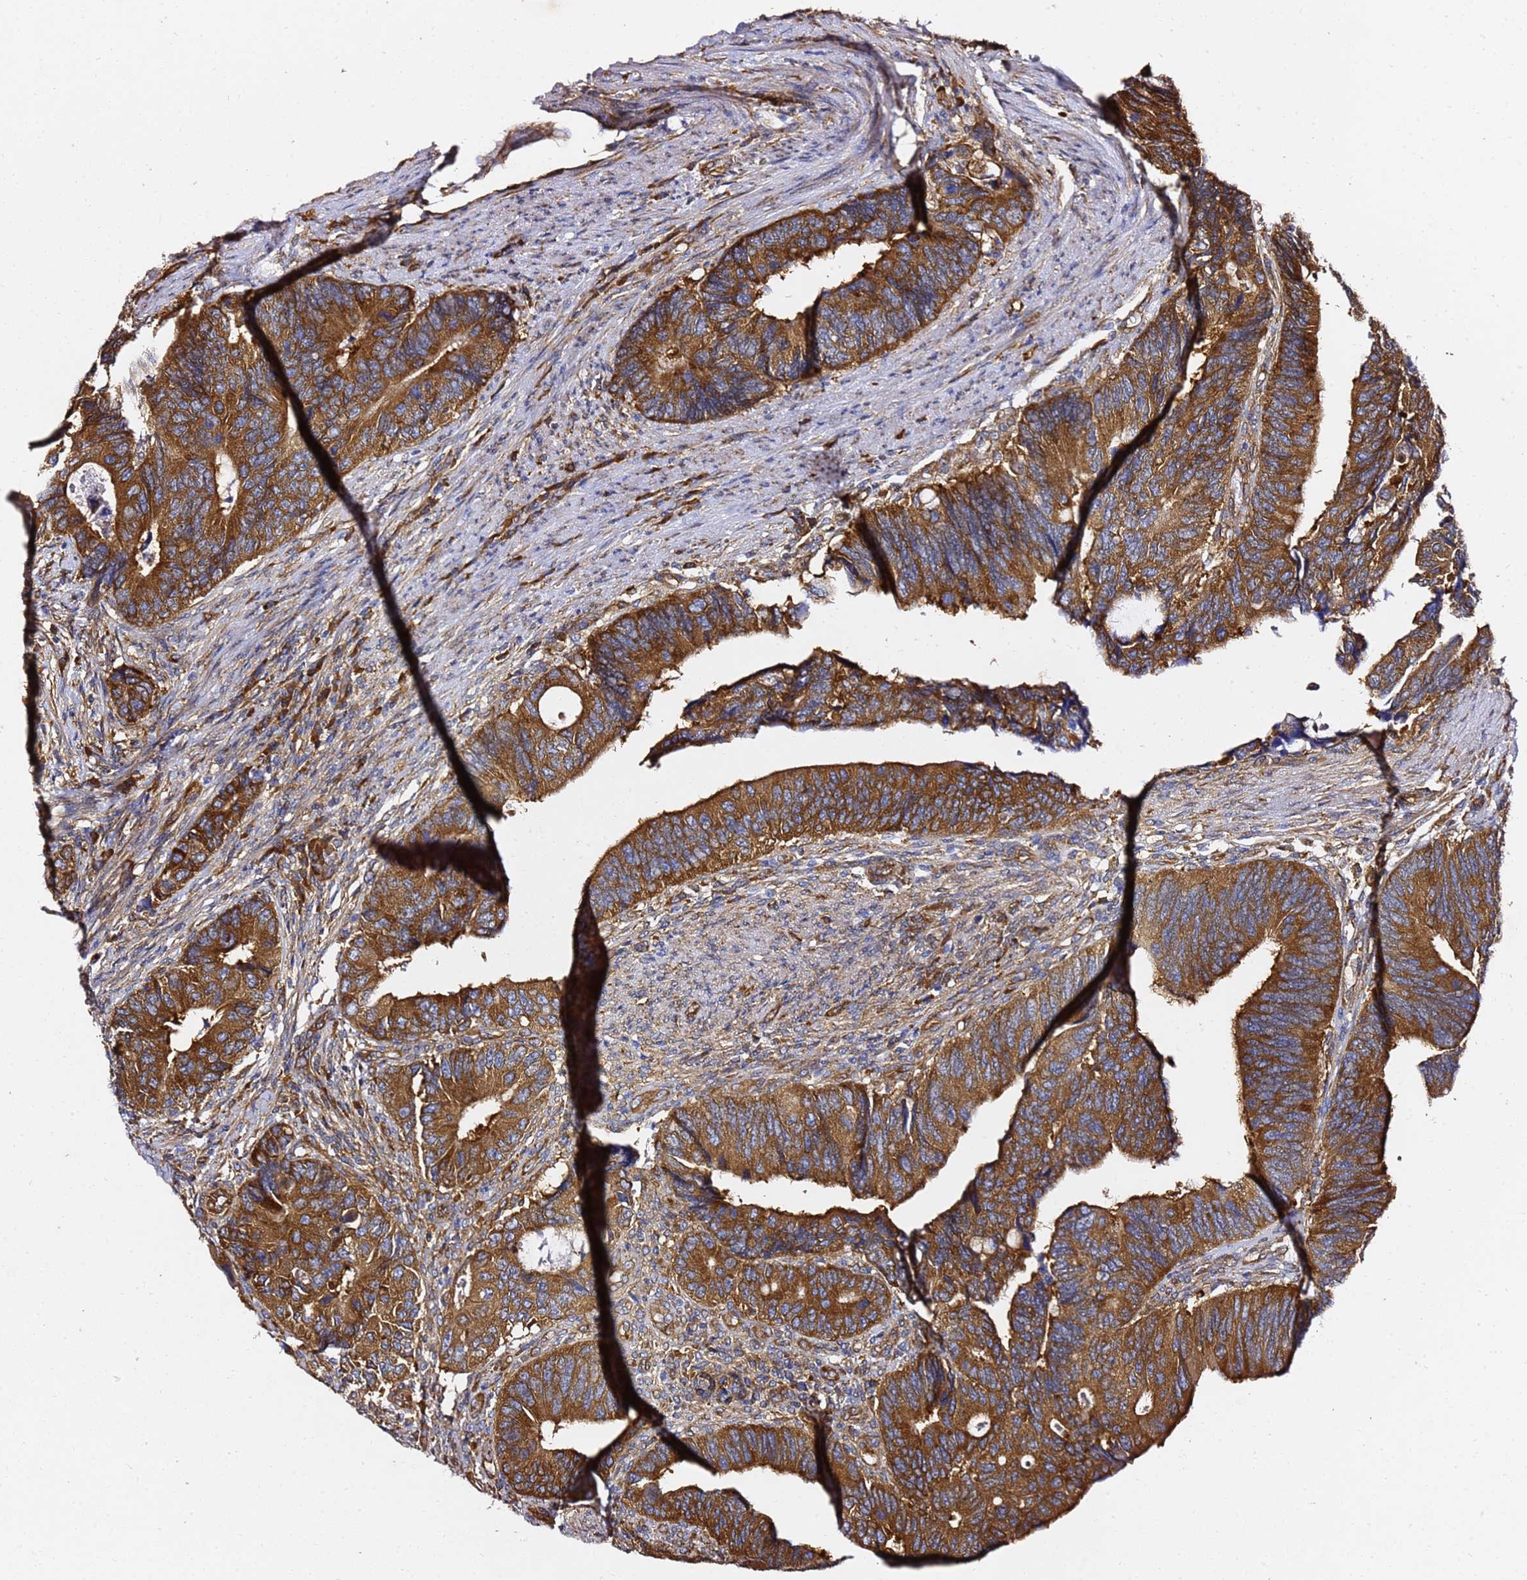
{"staining": {"intensity": "strong", "quantity": ">75%", "location": "cytoplasmic/membranous"}, "tissue": "colorectal cancer", "cell_type": "Tumor cells", "image_type": "cancer", "snomed": [{"axis": "morphology", "description": "Adenocarcinoma, NOS"}, {"axis": "topography", "description": "Colon"}], "caption": "Immunohistochemistry of human colorectal cancer displays high levels of strong cytoplasmic/membranous expression in approximately >75% of tumor cells.", "gene": "TPST1", "patient": {"sex": "male", "age": 87}}